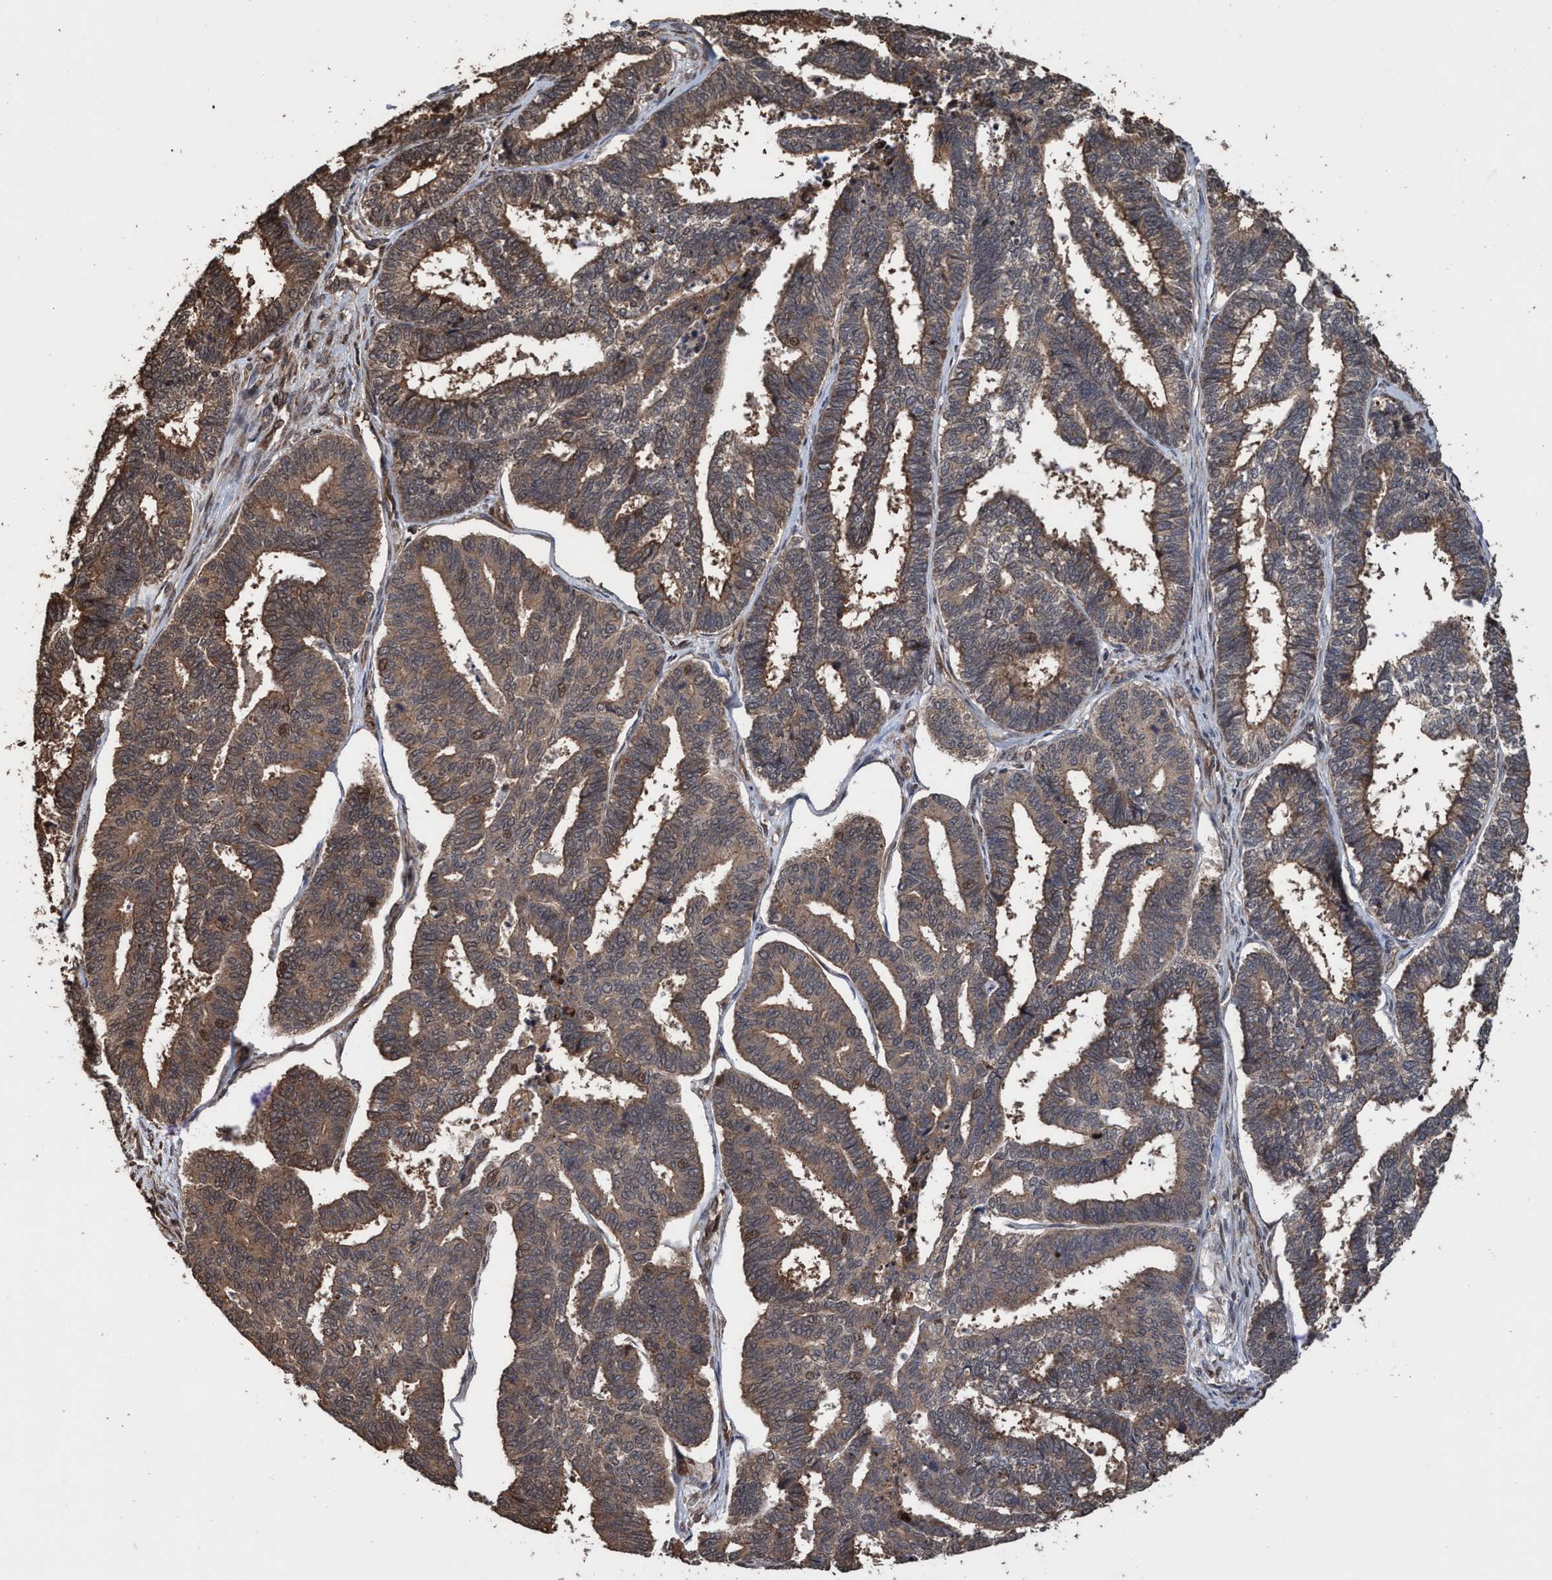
{"staining": {"intensity": "weak", "quantity": ">75%", "location": "cytoplasmic/membranous,nuclear"}, "tissue": "endometrial cancer", "cell_type": "Tumor cells", "image_type": "cancer", "snomed": [{"axis": "morphology", "description": "Adenocarcinoma, NOS"}, {"axis": "topography", "description": "Endometrium"}], "caption": "Immunohistochemistry (IHC) image of neoplastic tissue: human endometrial cancer stained using immunohistochemistry (IHC) demonstrates low levels of weak protein expression localized specifically in the cytoplasmic/membranous and nuclear of tumor cells, appearing as a cytoplasmic/membranous and nuclear brown color.", "gene": "TRPC7", "patient": {"sex": "female", "age": 70}}